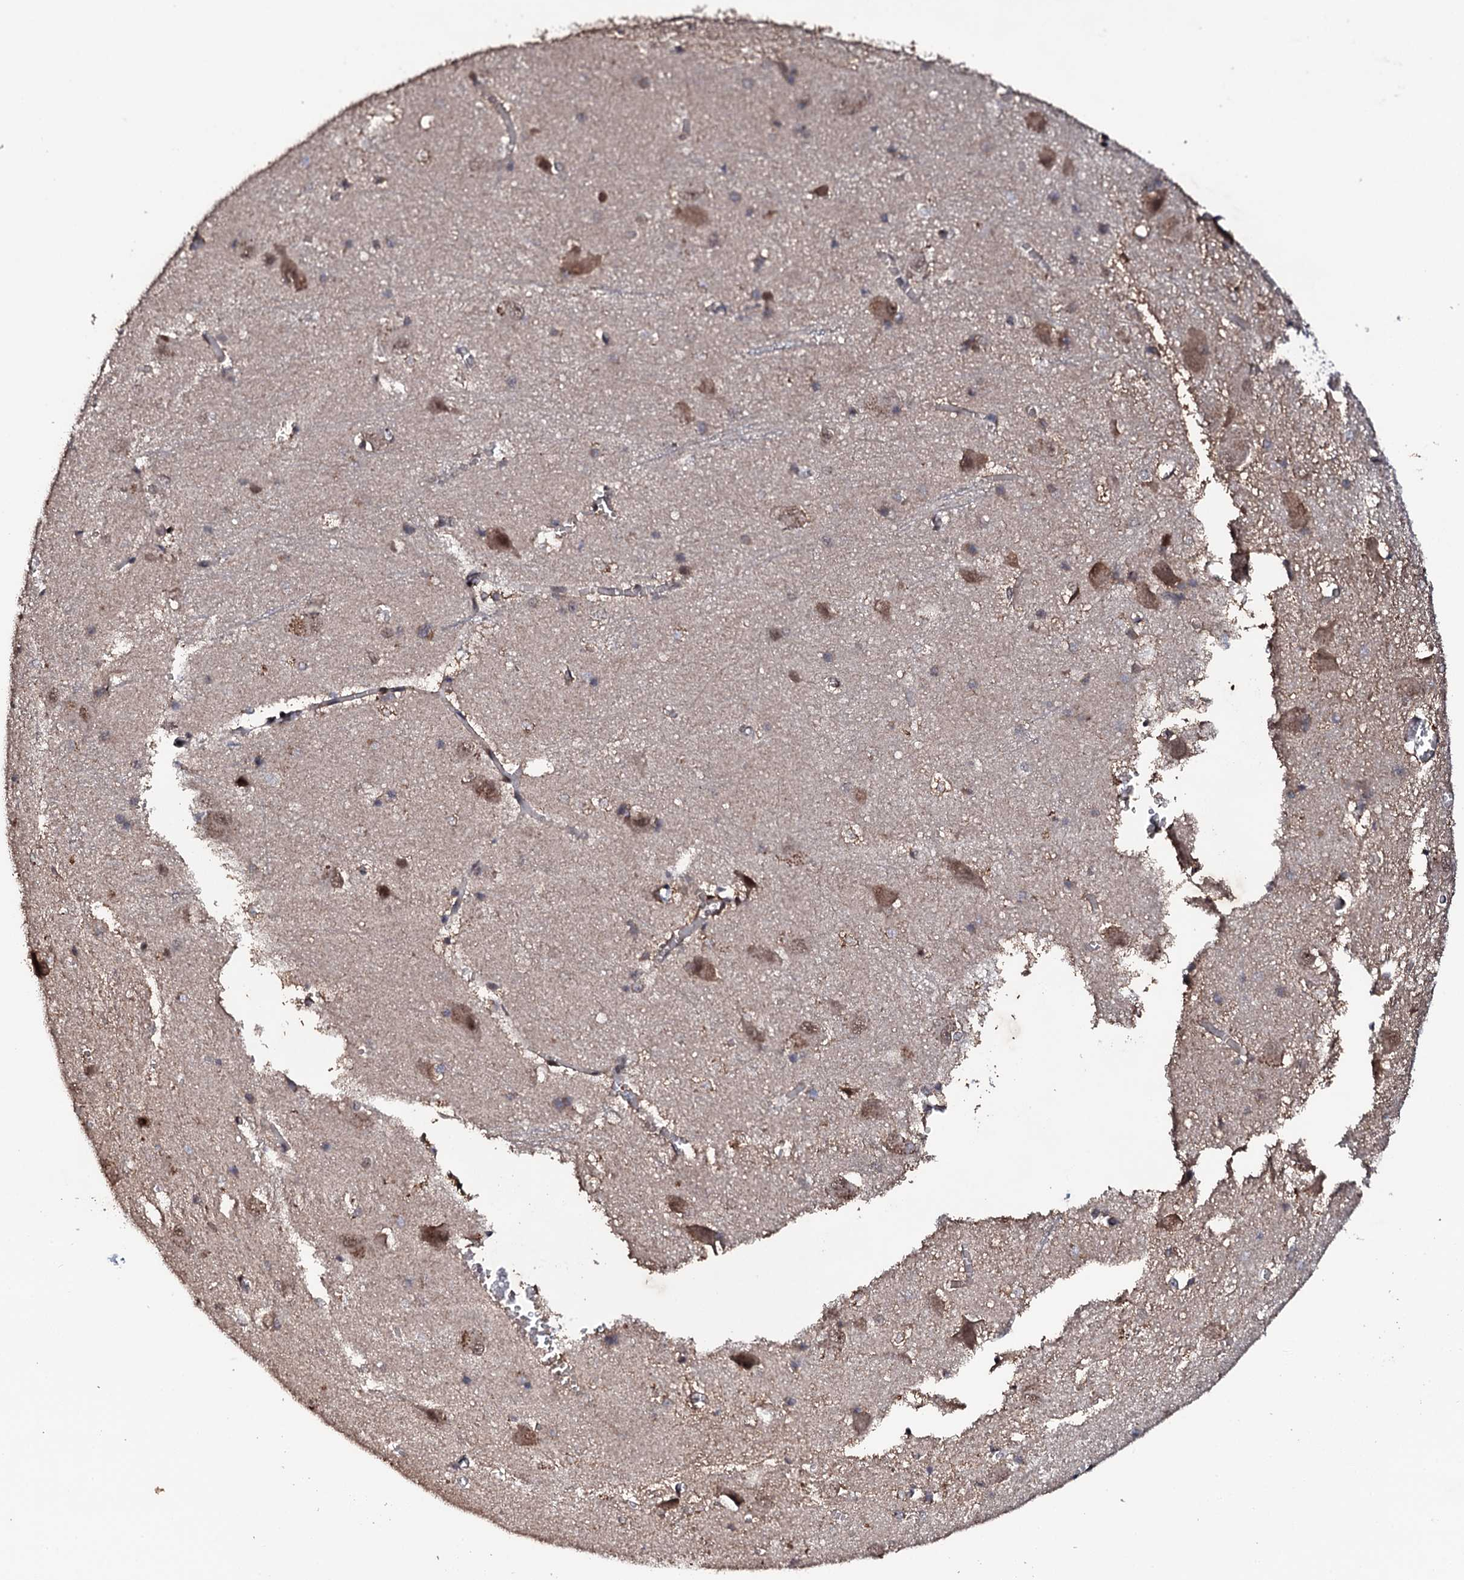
{"staining": {"intensity": "negative", "quantity": "none", "location": "none"}, "tissue": "caudate", "cell_type": "Glial cells", "image_type": "normal", "snomed": [{"axis": "morphology", "description": "Normal tissue, NOS"}, {"axis": "topography", "description": "Lateral ventricle wall"}], "caption": "High power microscopy image of an IHC image of normal caudate, revealing no significant positivity in glial cells.", "gene": "FAM111A", "patient": {"sex": "male", "age": 37}}